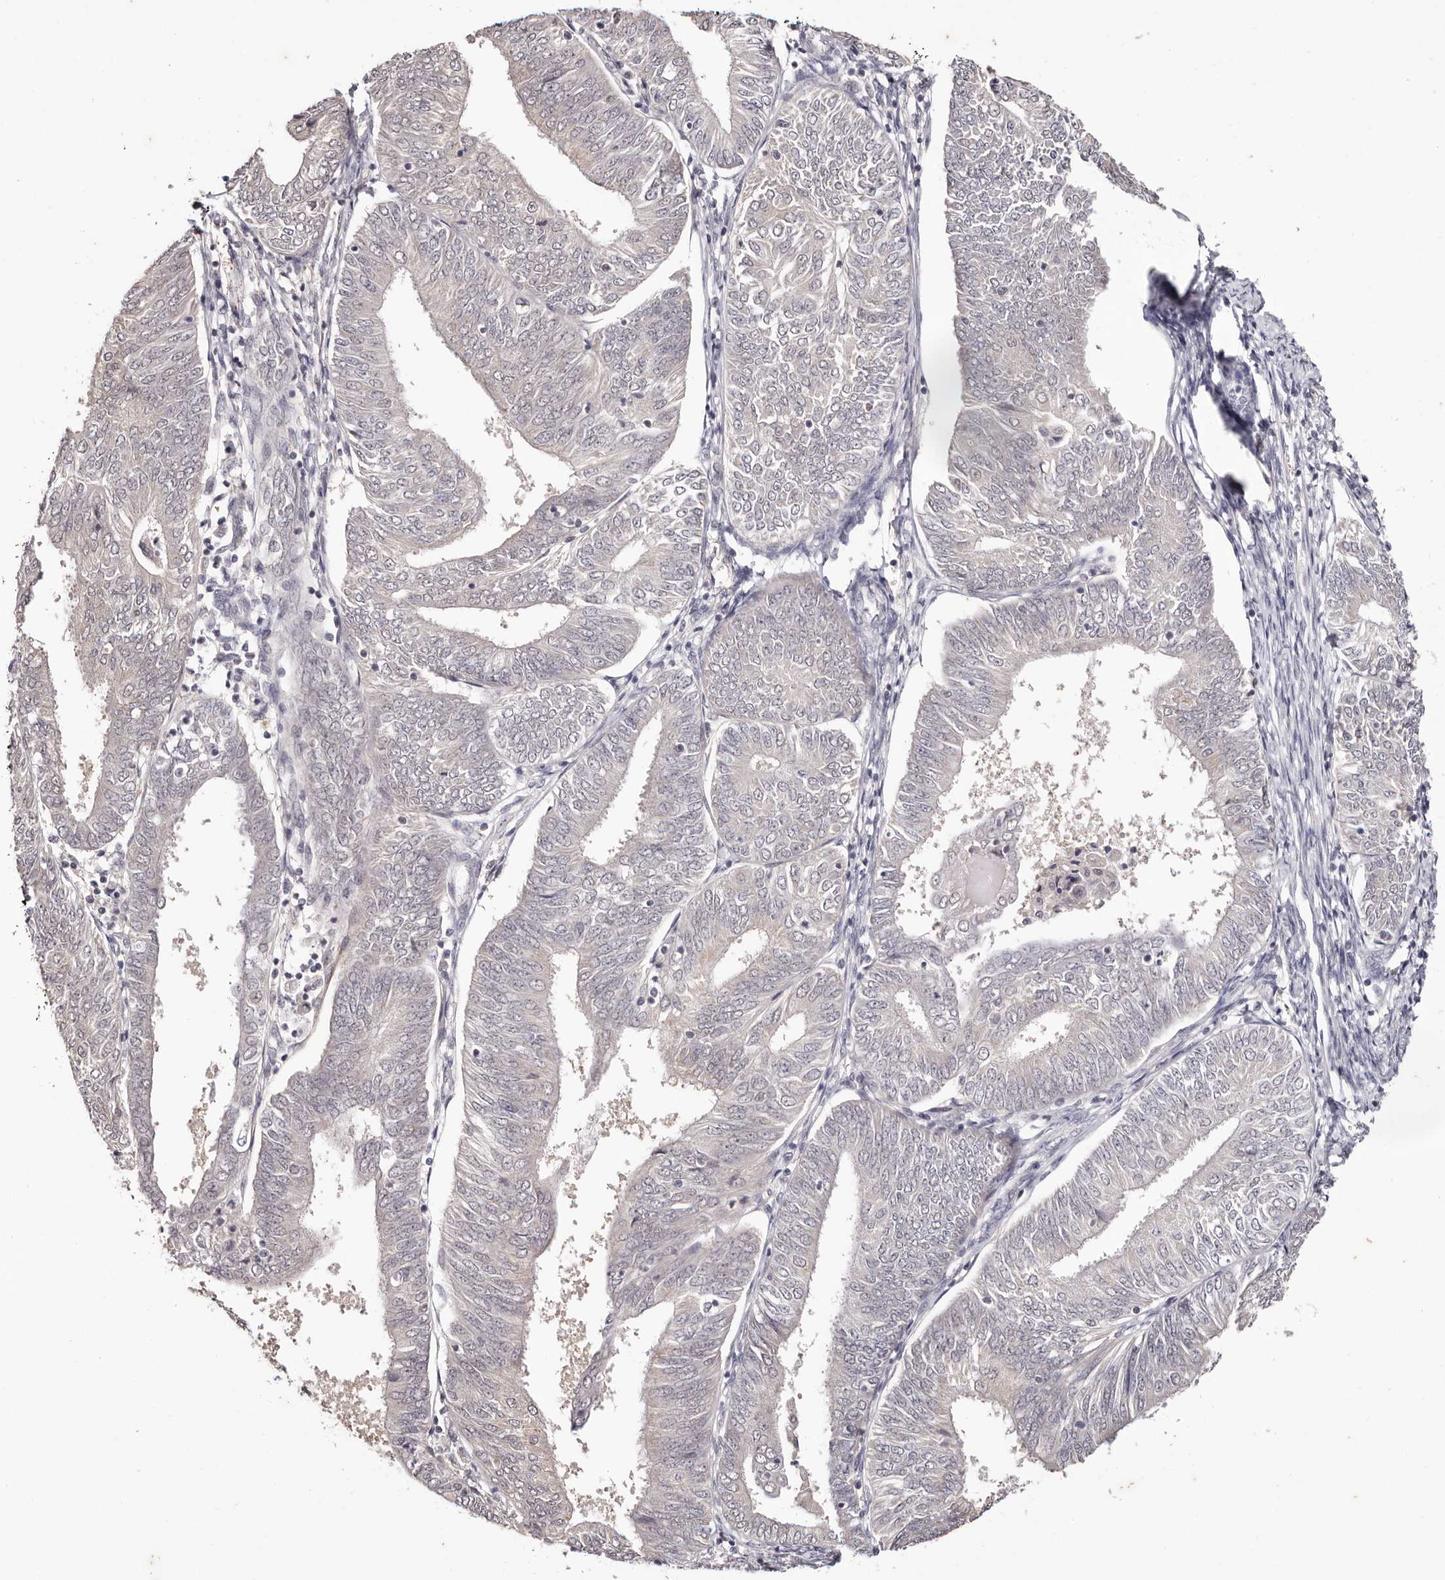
{"staining": {"intensity": "negative", "quantity": "none", "location": "none"}, "tissue": "endometrial cancer", "cell_type": "Tumor cells", "image_type": "cancer", "snomed": [{"axis": "morphology", "description": "Adenocarcinoma, NOS"}, {"axis": "topography", "description": "Endometrium"}], "caption": "The IHC histopathology image has no significant expression in tumor cells of endometrial adenocarcinoma tissue.", "gene": "TYW3", "patient": {"sex": "female", "age": 58}}